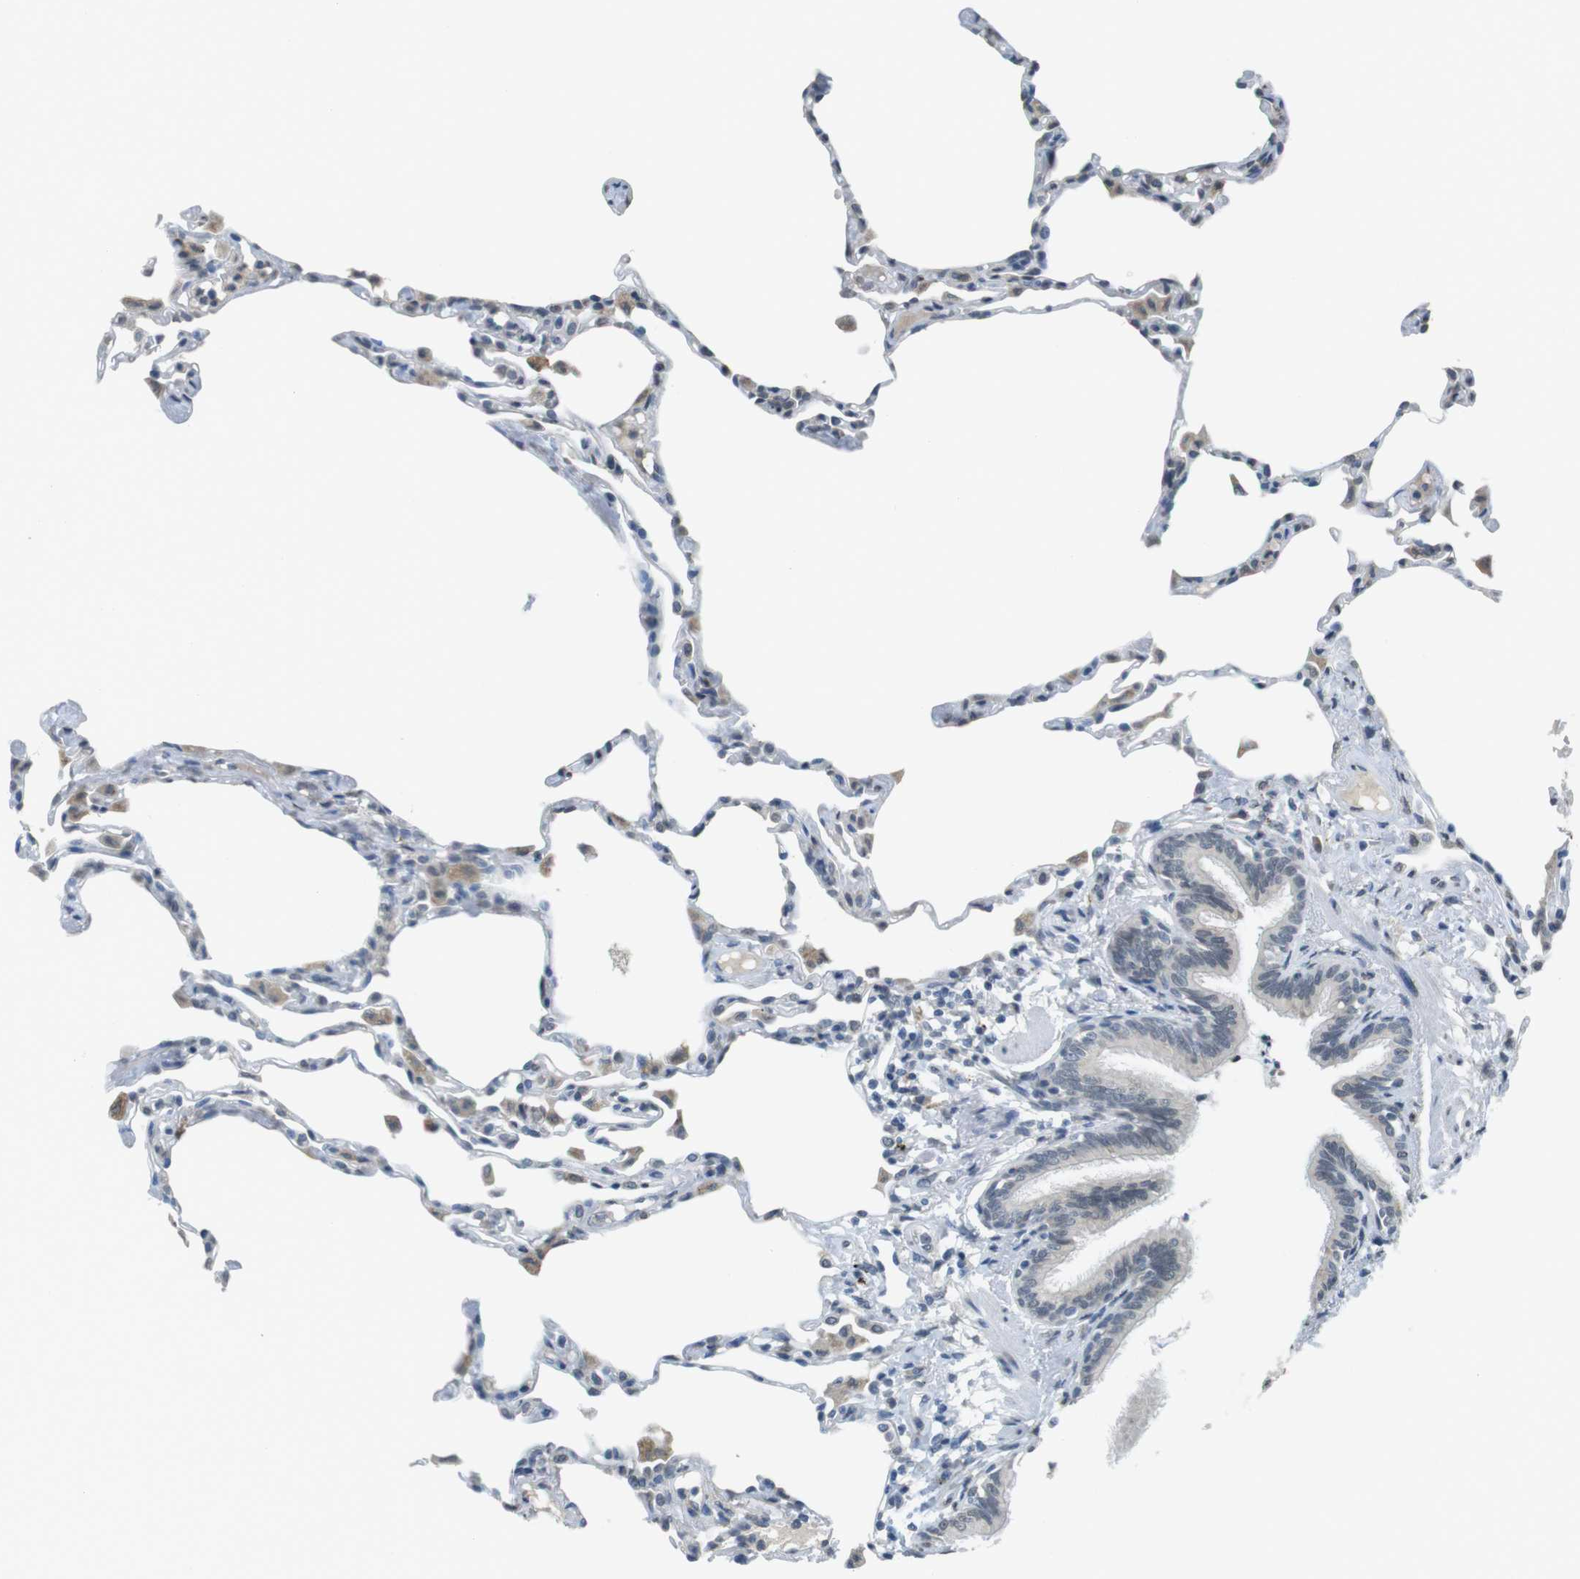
{"staining": {"intensity": "moderate", "quantity": "<25%", "location": "cytoplasmic/membranous"}, "tissue": "lung", "cell_type": "Alveolar cells", "image_type": "normal", "snomed": [{"axis": "morphology", "description": "Normal tissue, NOS"}, {"axis": "topography", "description": "Lung"}], "caption": "Benign lung displays moderate cytoplasmic/membranous expression in about <25% of alveolar cells The staining was performed using DAB (3,3'-diaminobenzidine), with brown indicating positive protein expression. Nuclei are stained blue with hematoxylin..", "gene": "FZD10", "patient": {"sex": "female", "age": 49}}